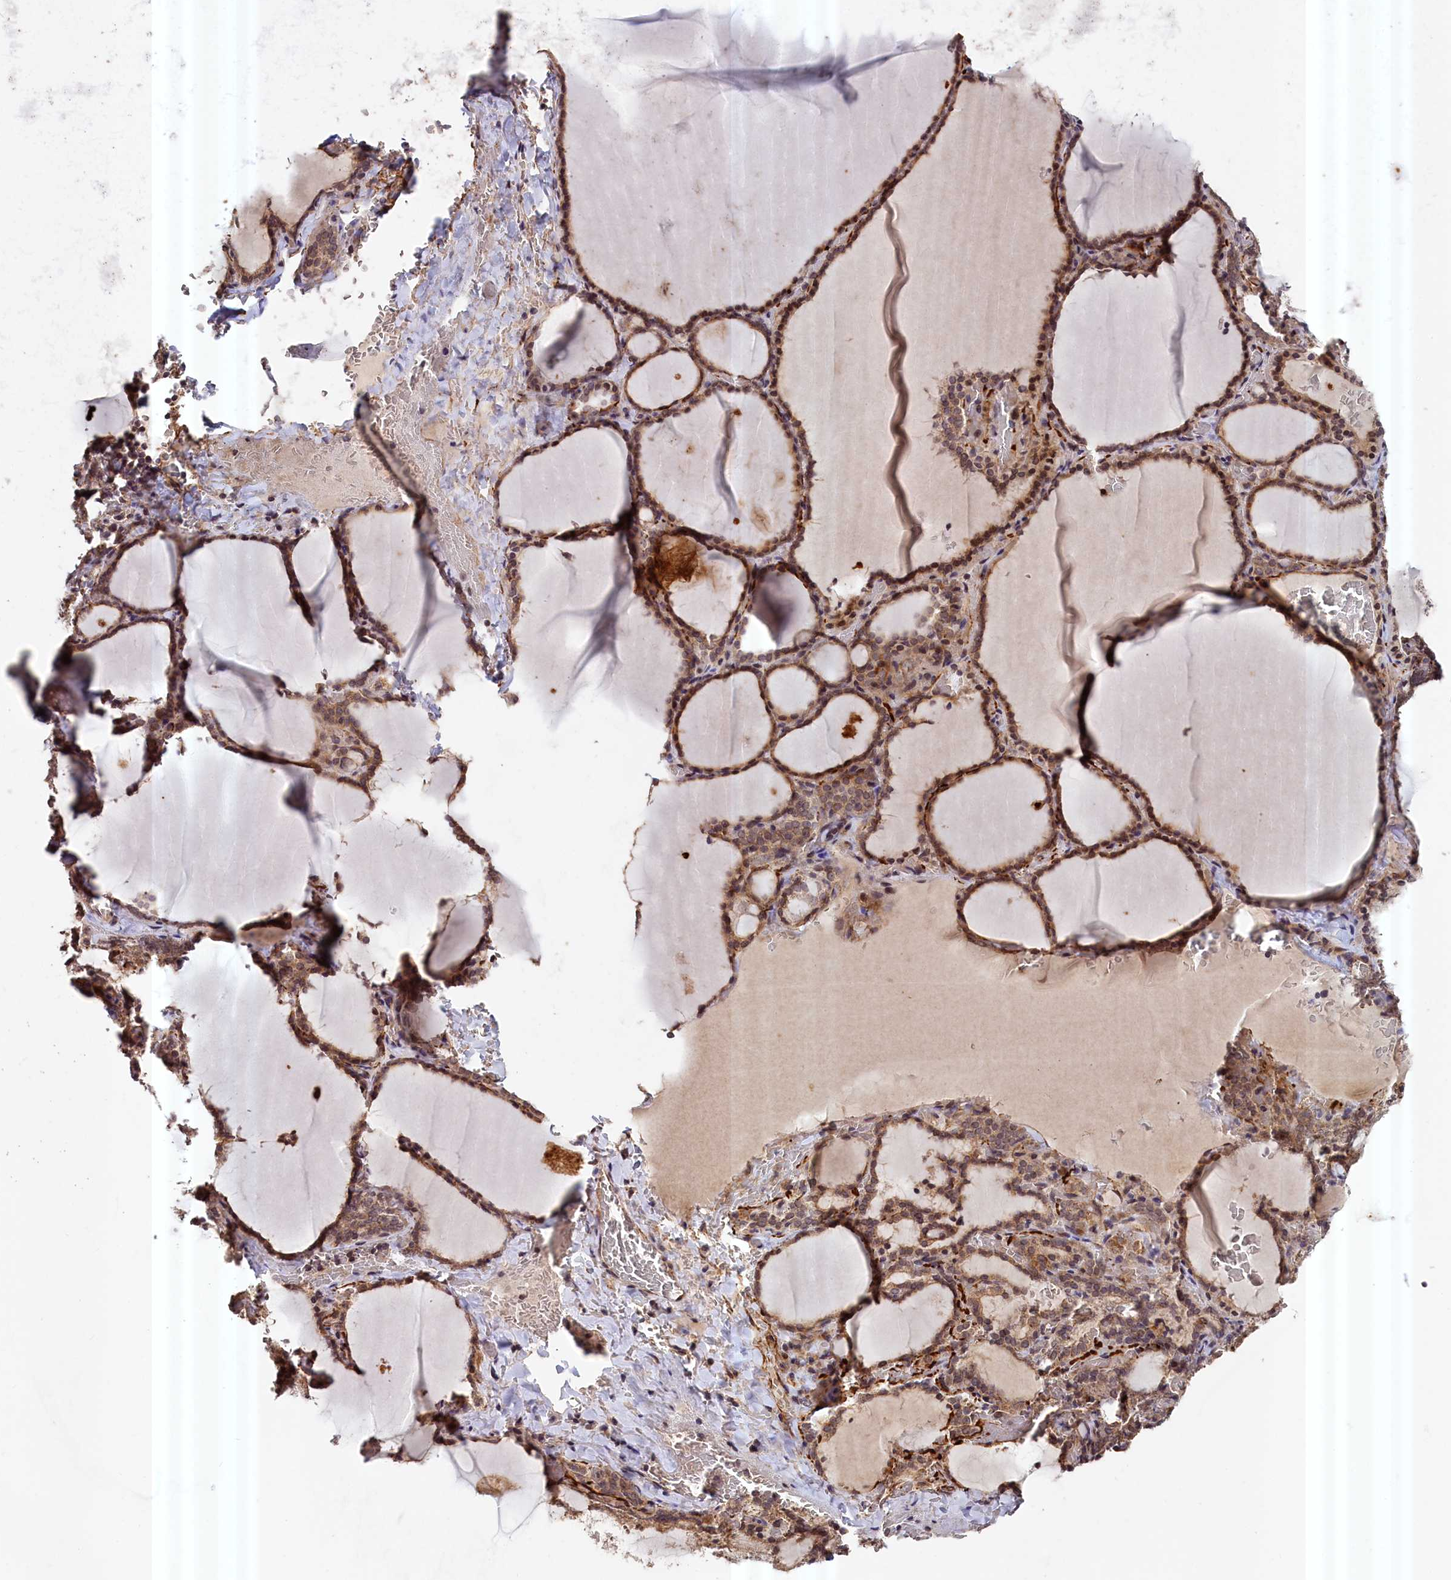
{"staining": {"intensity": "moderate", "quantity": ">75%", "location": "cytoplasmic/membranous,nuclear"}, "tissue": "thyroid gland", "cell_type": "Glandular cells", "image_type": "normal", "snomed": [{"axis": "morphology", "description": "Normal tissue, NOS"}, {"axis": "topography", "description": "Thyroid gland"}], "caption": "Thyroid gland stained with immunohistochemistry reveals moderate cytoplasmic/membranous,nuclear staining in about >75% of glandular cells.", "gene": "ZNF480", "patient": {"sex": "female", "age": 39}}